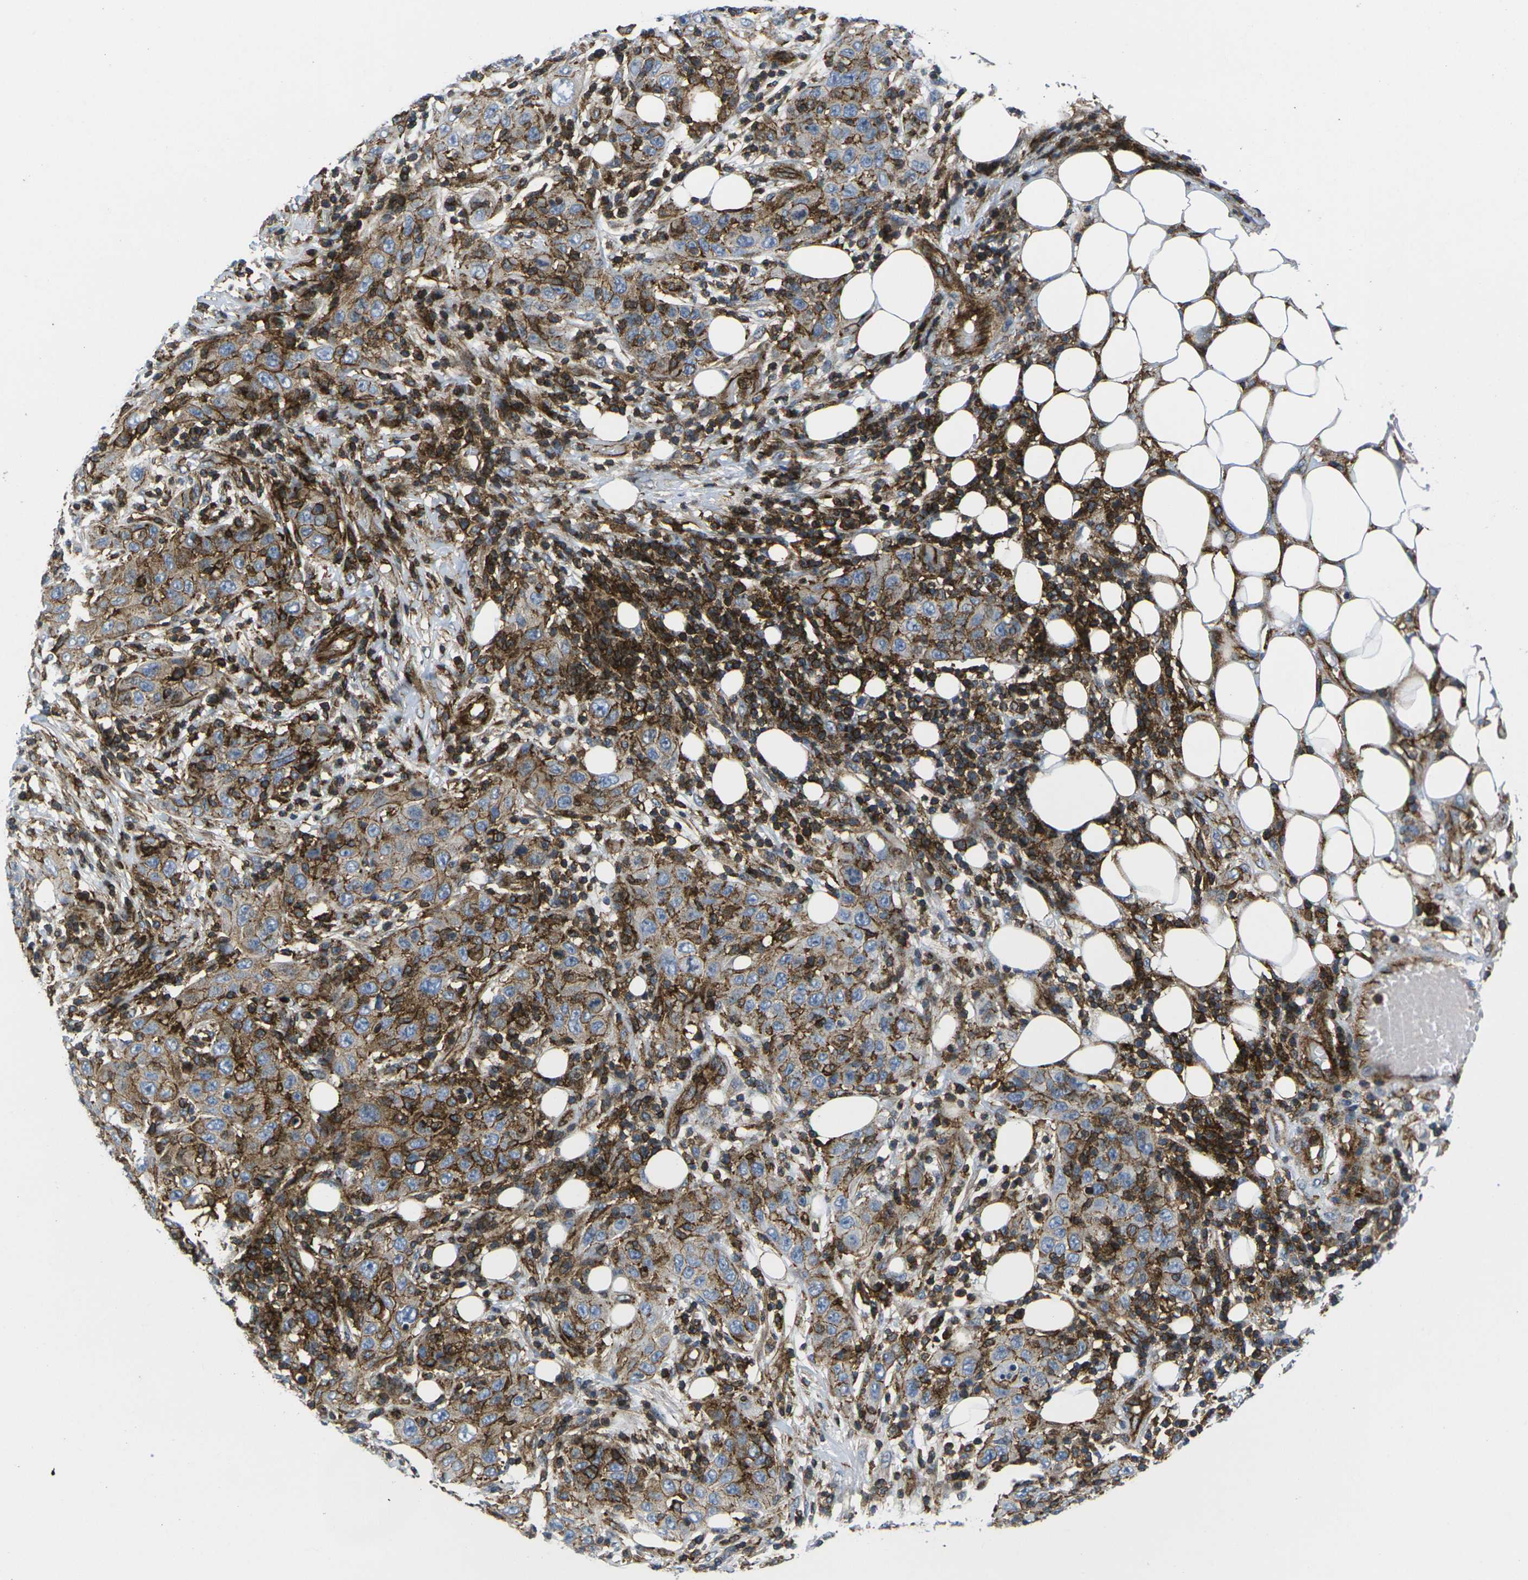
{"staining": {"intensity": "moderate", "quantity": ">75%", "location": "cytoplasmic/membranous"}, "tissue": "skin cancer", "cell_type": "Tumor cells", "image_type": "cancer", "snomed": [{"axis": "morphology", "description": "Squamous cell carcinoma, NOS"}, {"axis": "topography", "description": "Skin"}], "caption": "Skin cancer (squamous cell carcinoma) stained with a protein marker demonstrates moderate staining in tumor cells.", "gene": "IQGAP1", "patient": {"sex": "female", "age": 88}}